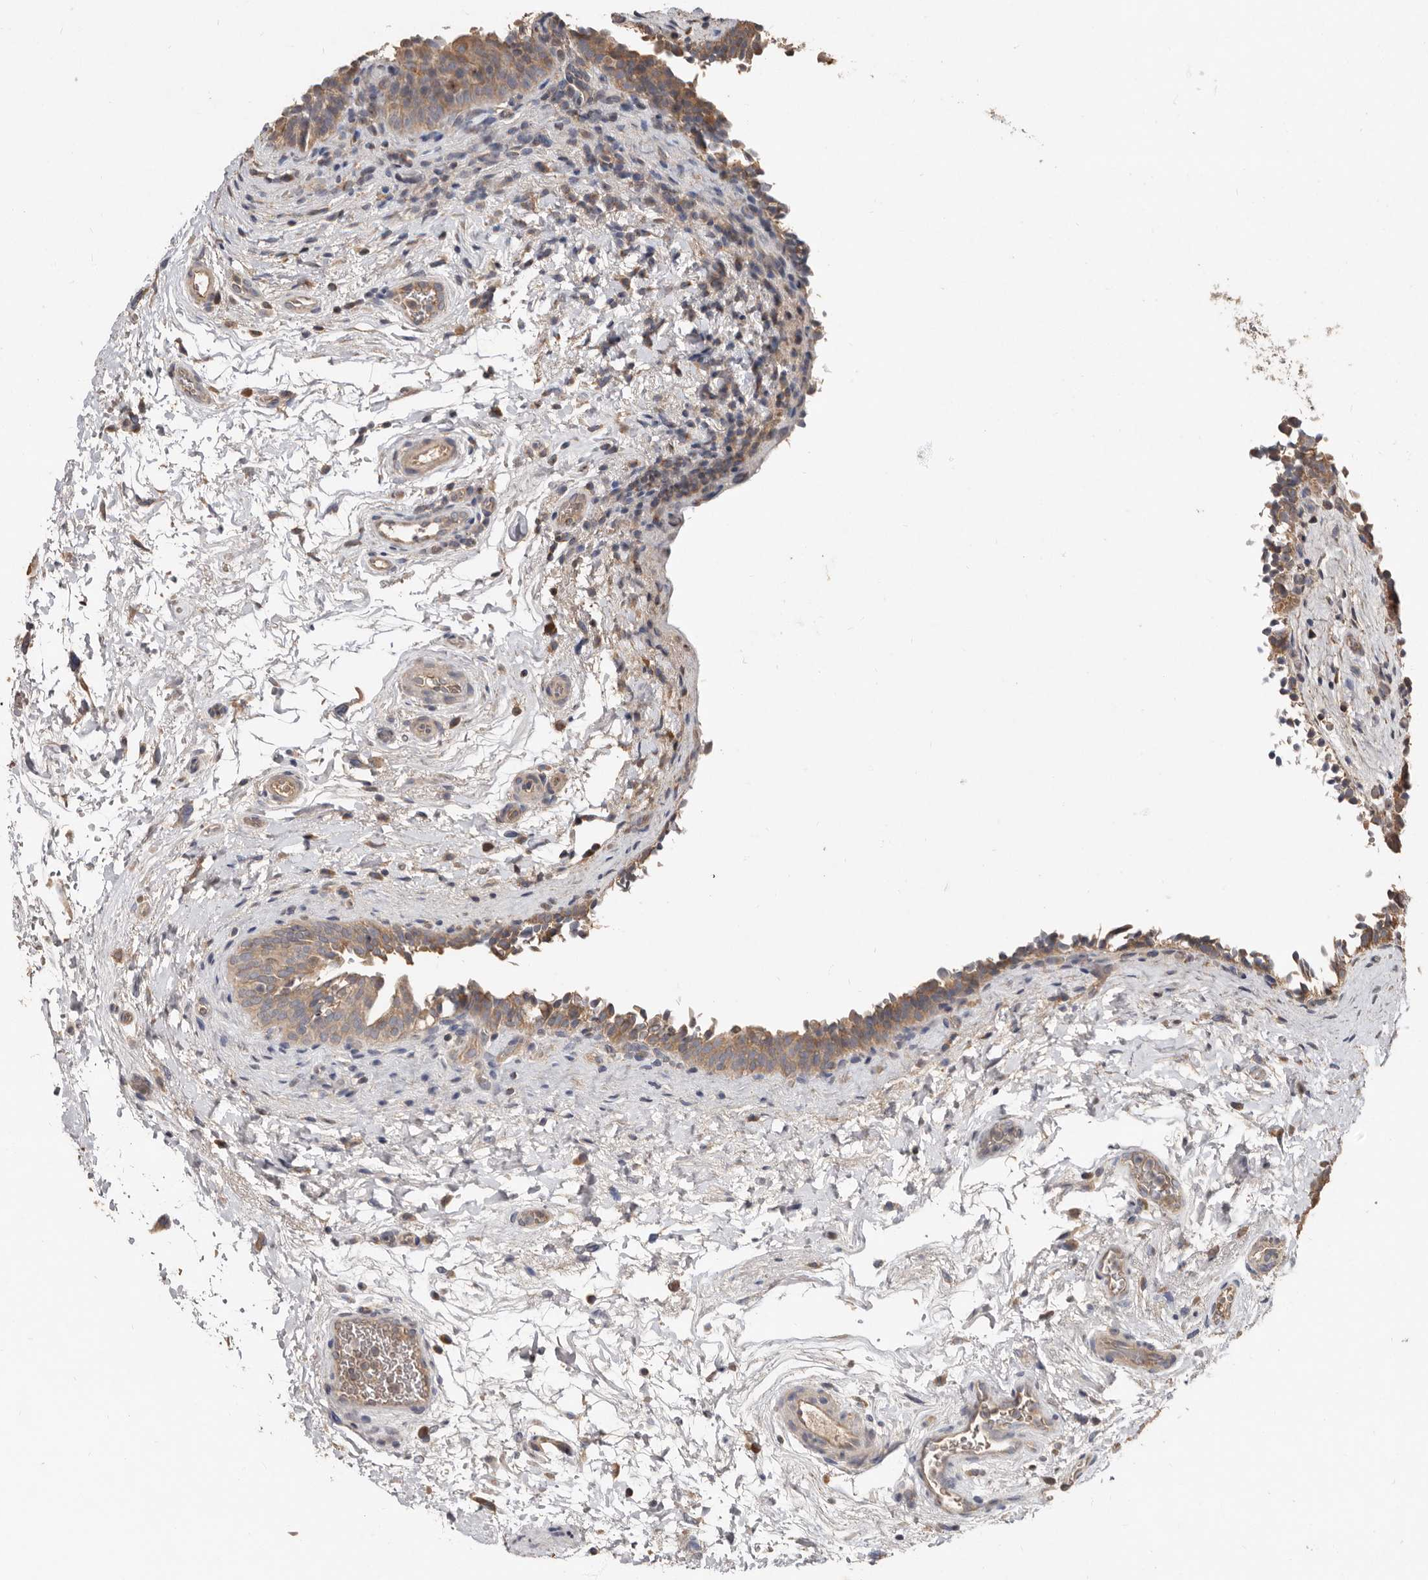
{"staining": {"intensity": "moderate", "quantity": ">75%", "location": "cytoplasmic/membranous"}, "tissue": "urinary bladder", "cell_type": "Urothelial cells", "image_type": "normal", "snomed": [{"axis": "morphology", "description": "Normal tissue, NOS"}, {"axis": "topography", "description": "Urinary bladder"}], "caption": "The image displays staining of benign urinary bladder, revealing moderate cytoplasmic/membranous protein positivity (brown color) within urothelial cells. The staining was performed using DAB to visualize the protein expression in brown, while the nuclei were stained in blue with hematoxylin (Magnification: 20x).", "gene": "KIF26B", "patient": {"sex": "male", "age": 83}}